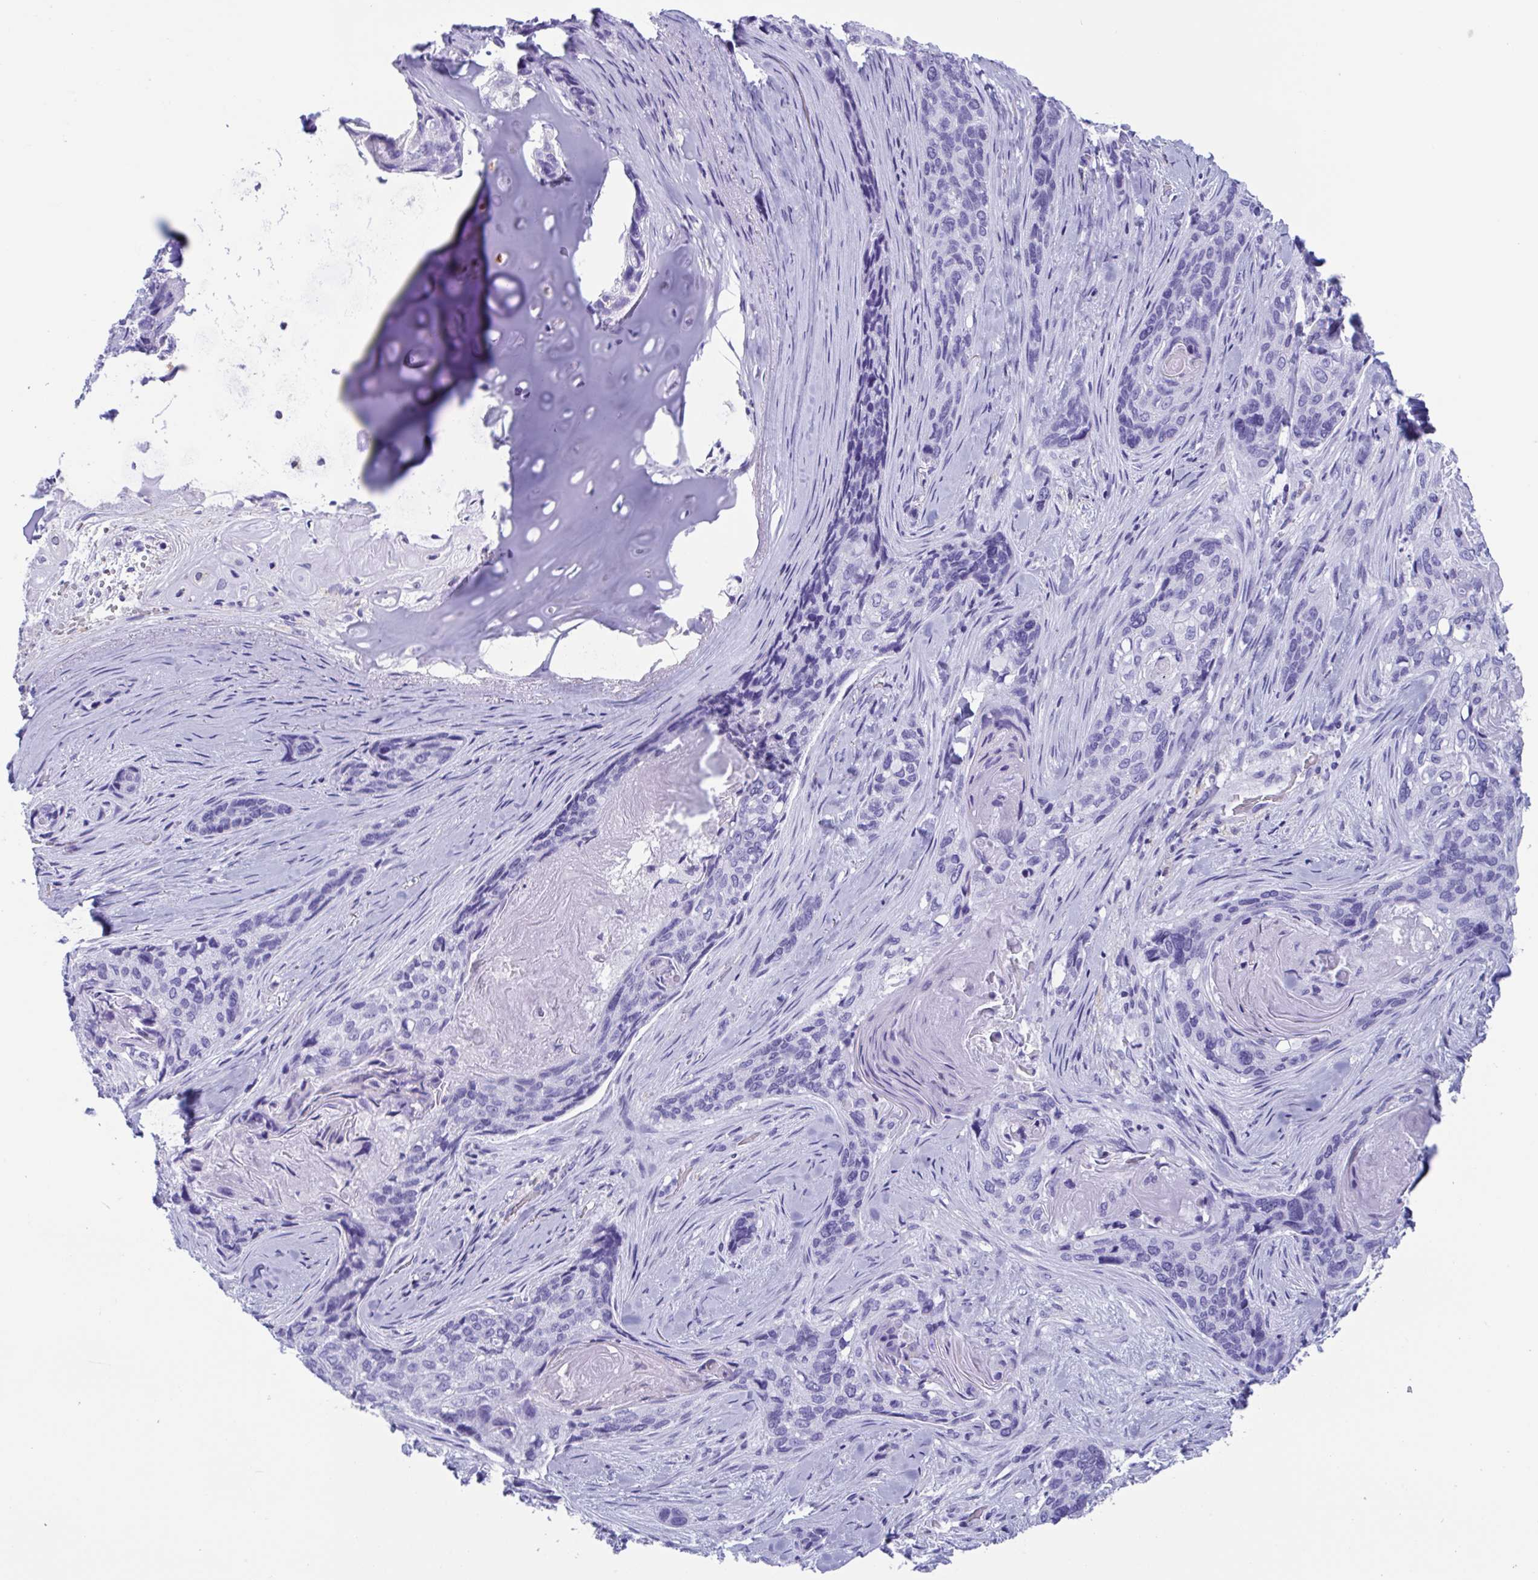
{"staining": {"intensity": "negative", "quantity": "none", "location": "none"}, "tissue": "lung cancer", "cell_type": "Tumor cells", "image_type": "cancer", "snomed": [{"axis": "morphology", "description": "Squamous cell carcinoma, NOS"}, {"axis": "morphology", "description": "Squamous cell carcinoma, metastatic, NOS"}, {"axis": "topography", "description": "Lymph node"}, {"axis": "topography", "description": "Lung"}], "caption": "Tumor cells are negative for protein expression in human lung cancer (squamous cell carcinoma).", "gene": "ZNF850", "patient": {"sex": "male", "age": 41}}